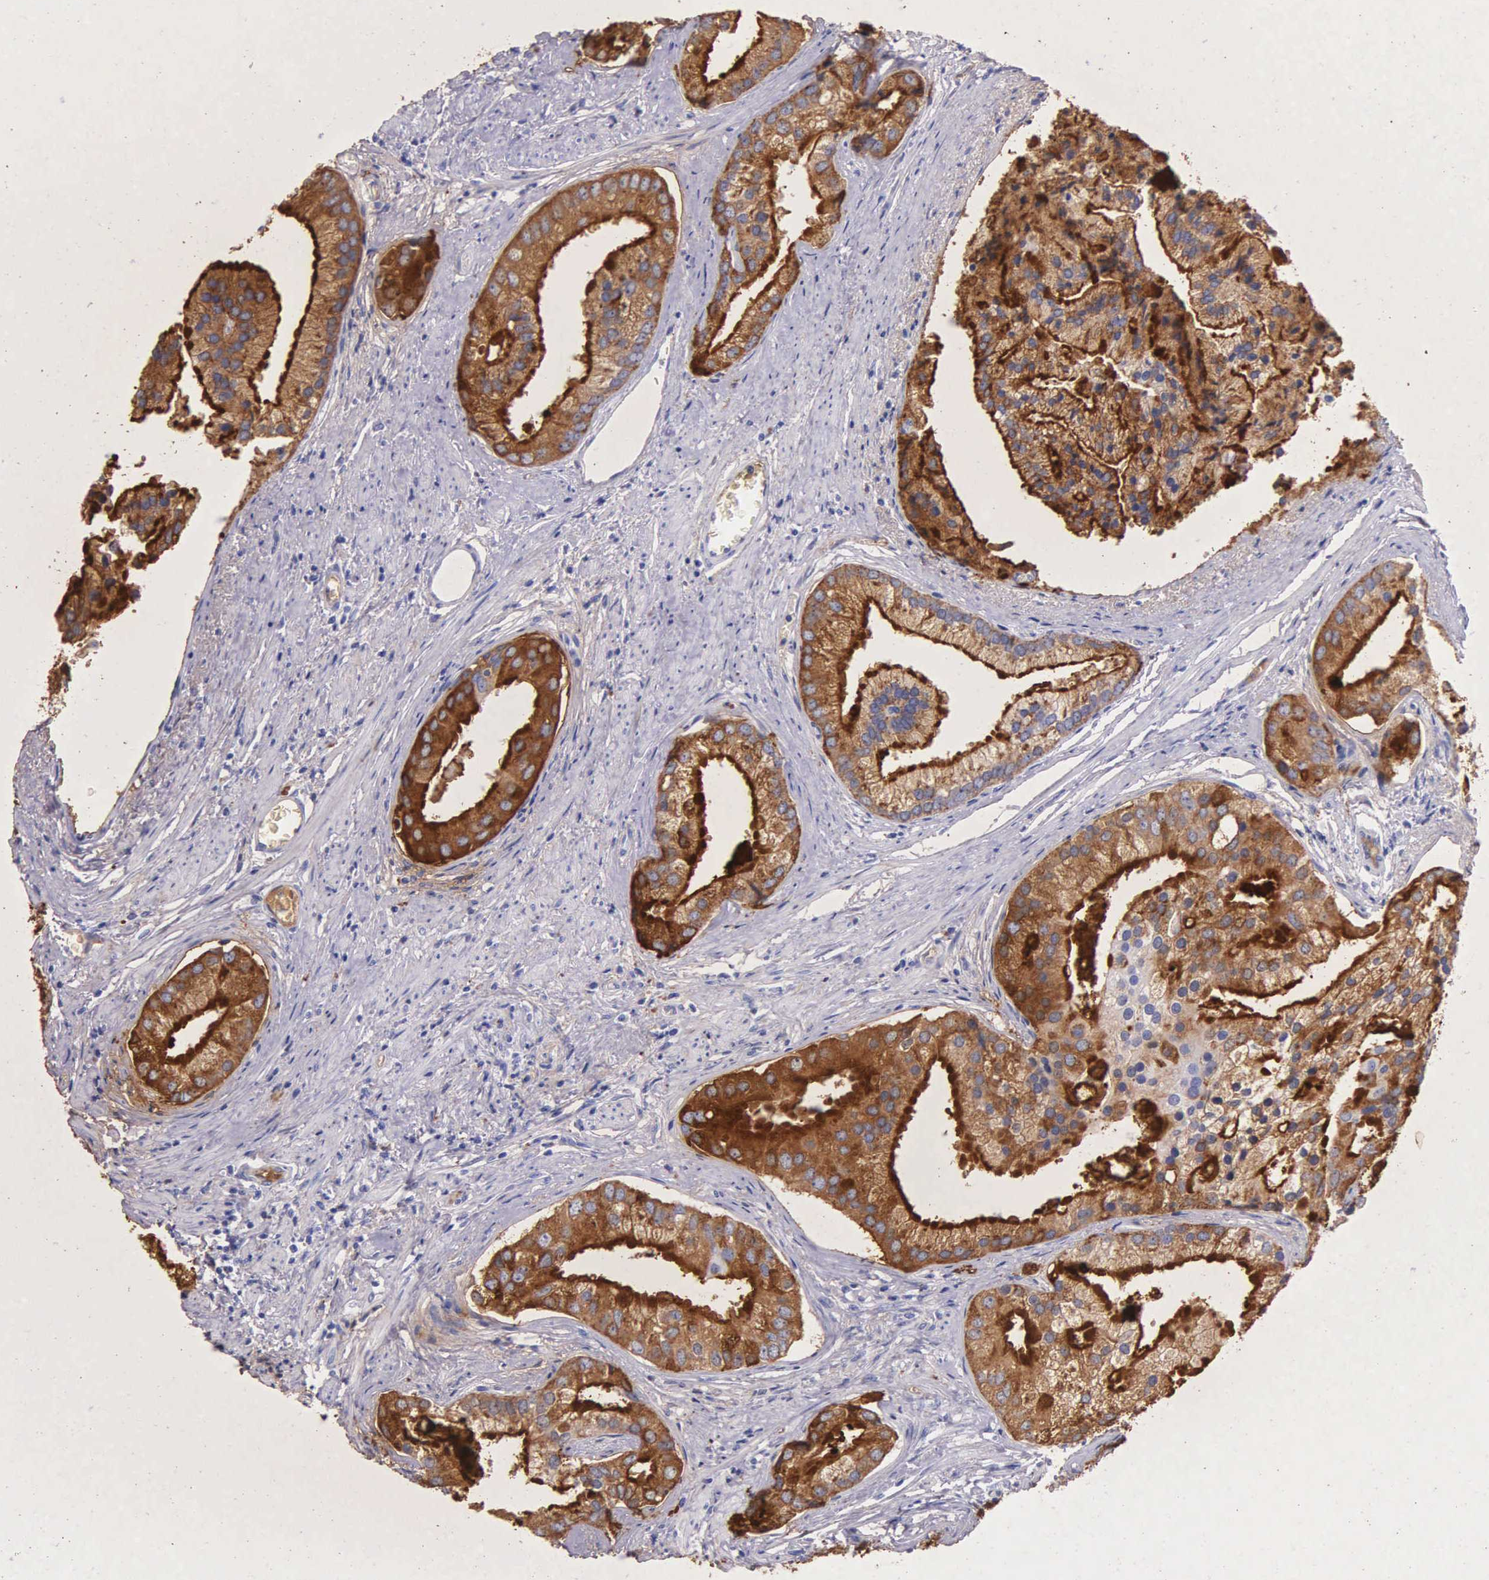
{"staining": {"intensity": "strong", "quantity": ">75%", "location": "cytoplasmic/membranous"}, "tissue": "prostate cancer", "cell_type": "Tumor cells", "image_type": "cancer", "snomed": [{"axis": "morphology", "description": "Adenocarcinoma, Low grade"}, {"axis": "topography", "description": "Prostate"}], "caption": "Protein staining of prostate low-grade adenocarcinoma tissue reveals strong cytoplasmic/membranous positivity in approximately >75% of tumor cells.", "gene": "KLK3", "patient": {"sex": "male", "age": 71}}